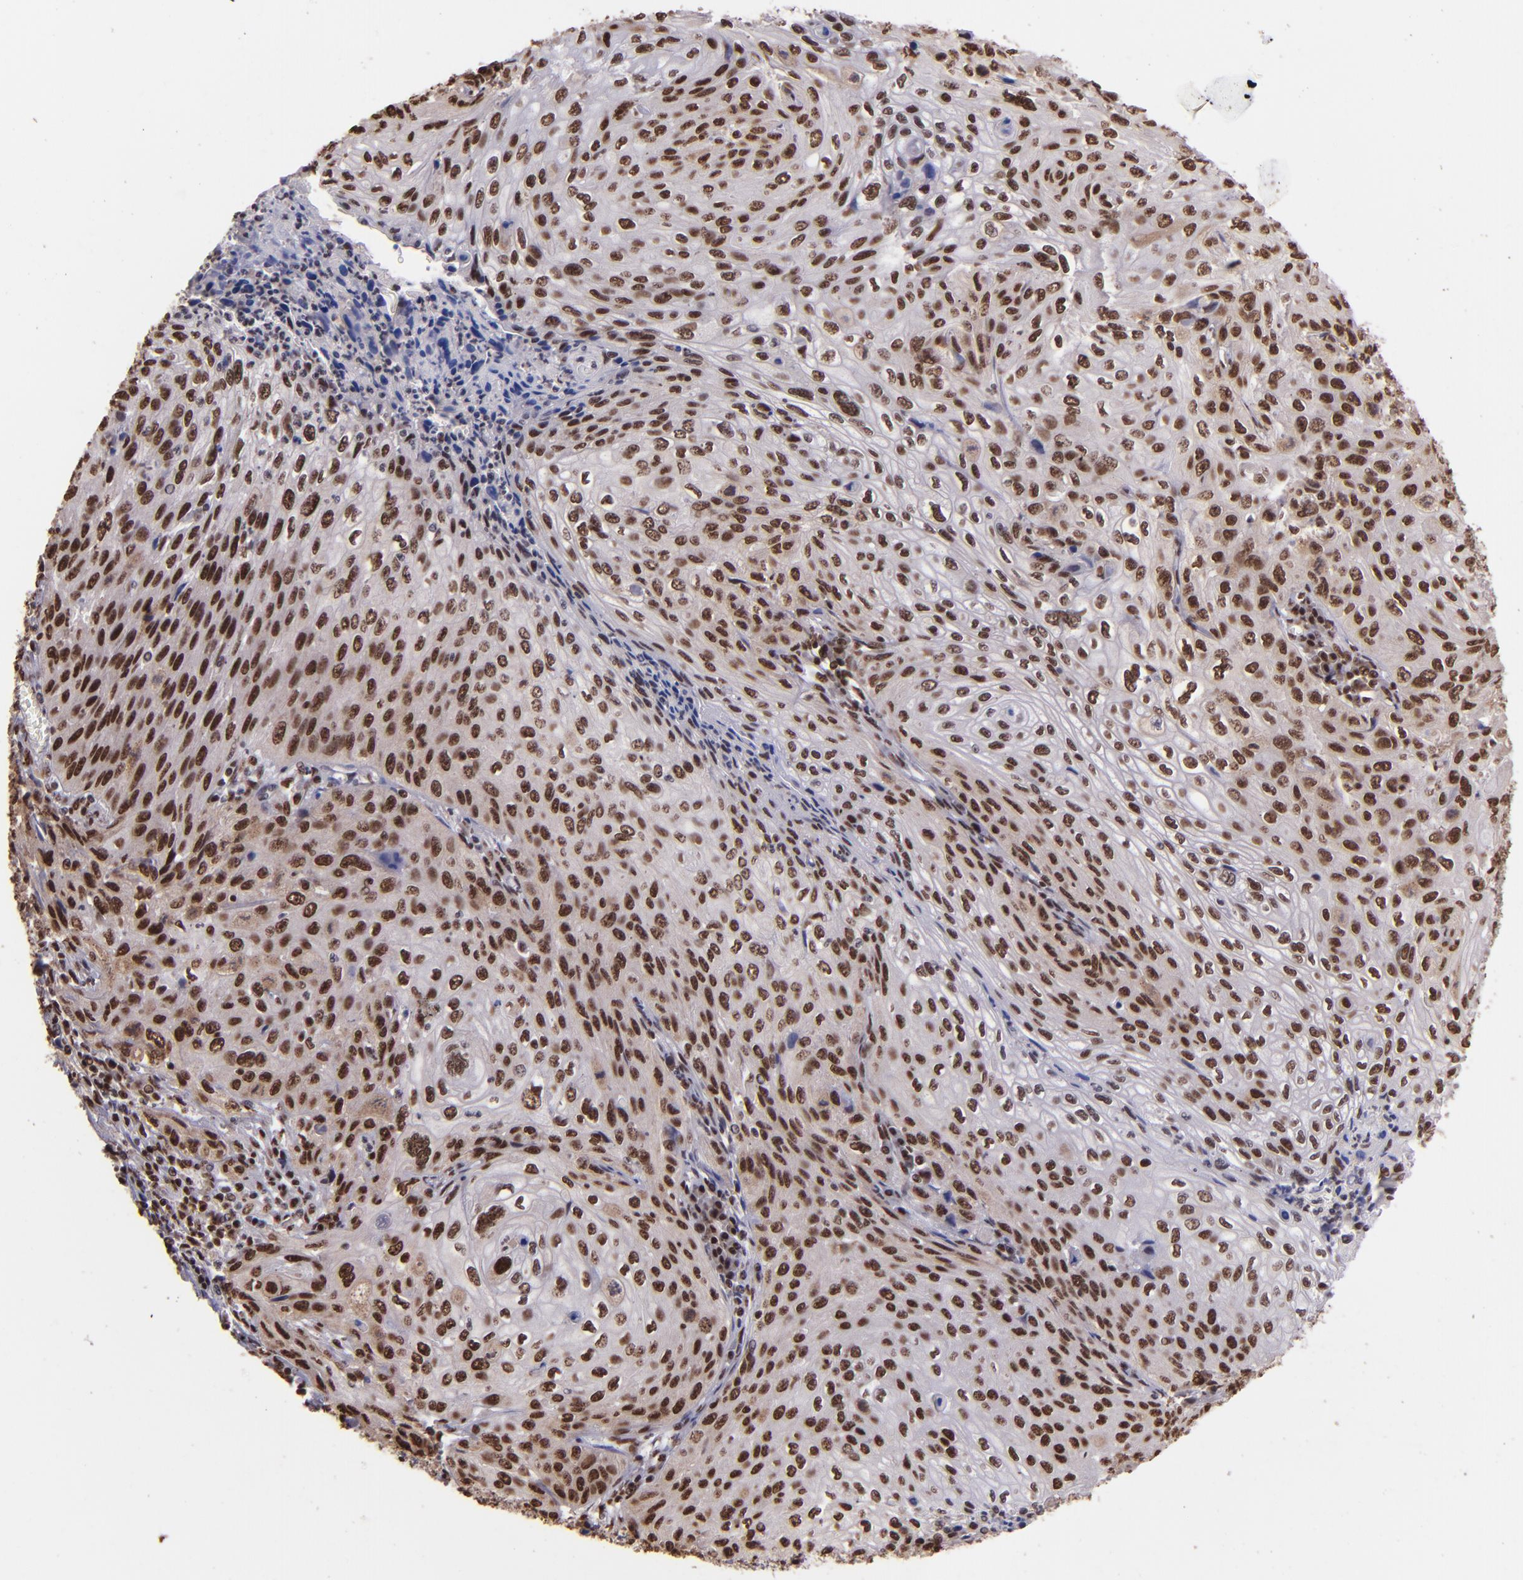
{"staining": {"intensity": "strong", "quantity": ">75%", "location": "nuclear"}, "tissue": "cervical cancer", "cell_type": "Tumor cells", "image_type": "cancer", "snomed": [{"axis": "morphology", "description": "Squamous cell carcinoma, NOS"}, {"axis": "topography", "description": "Cervix"}], "caption": "Human squamous cell carcinoma (cervical) stained with a brown dye shows strong nuclear positive positivity in about >75% of tumor cells.", "gene": "PQBP1", "patient": {"sex": "female", "age": 32}}